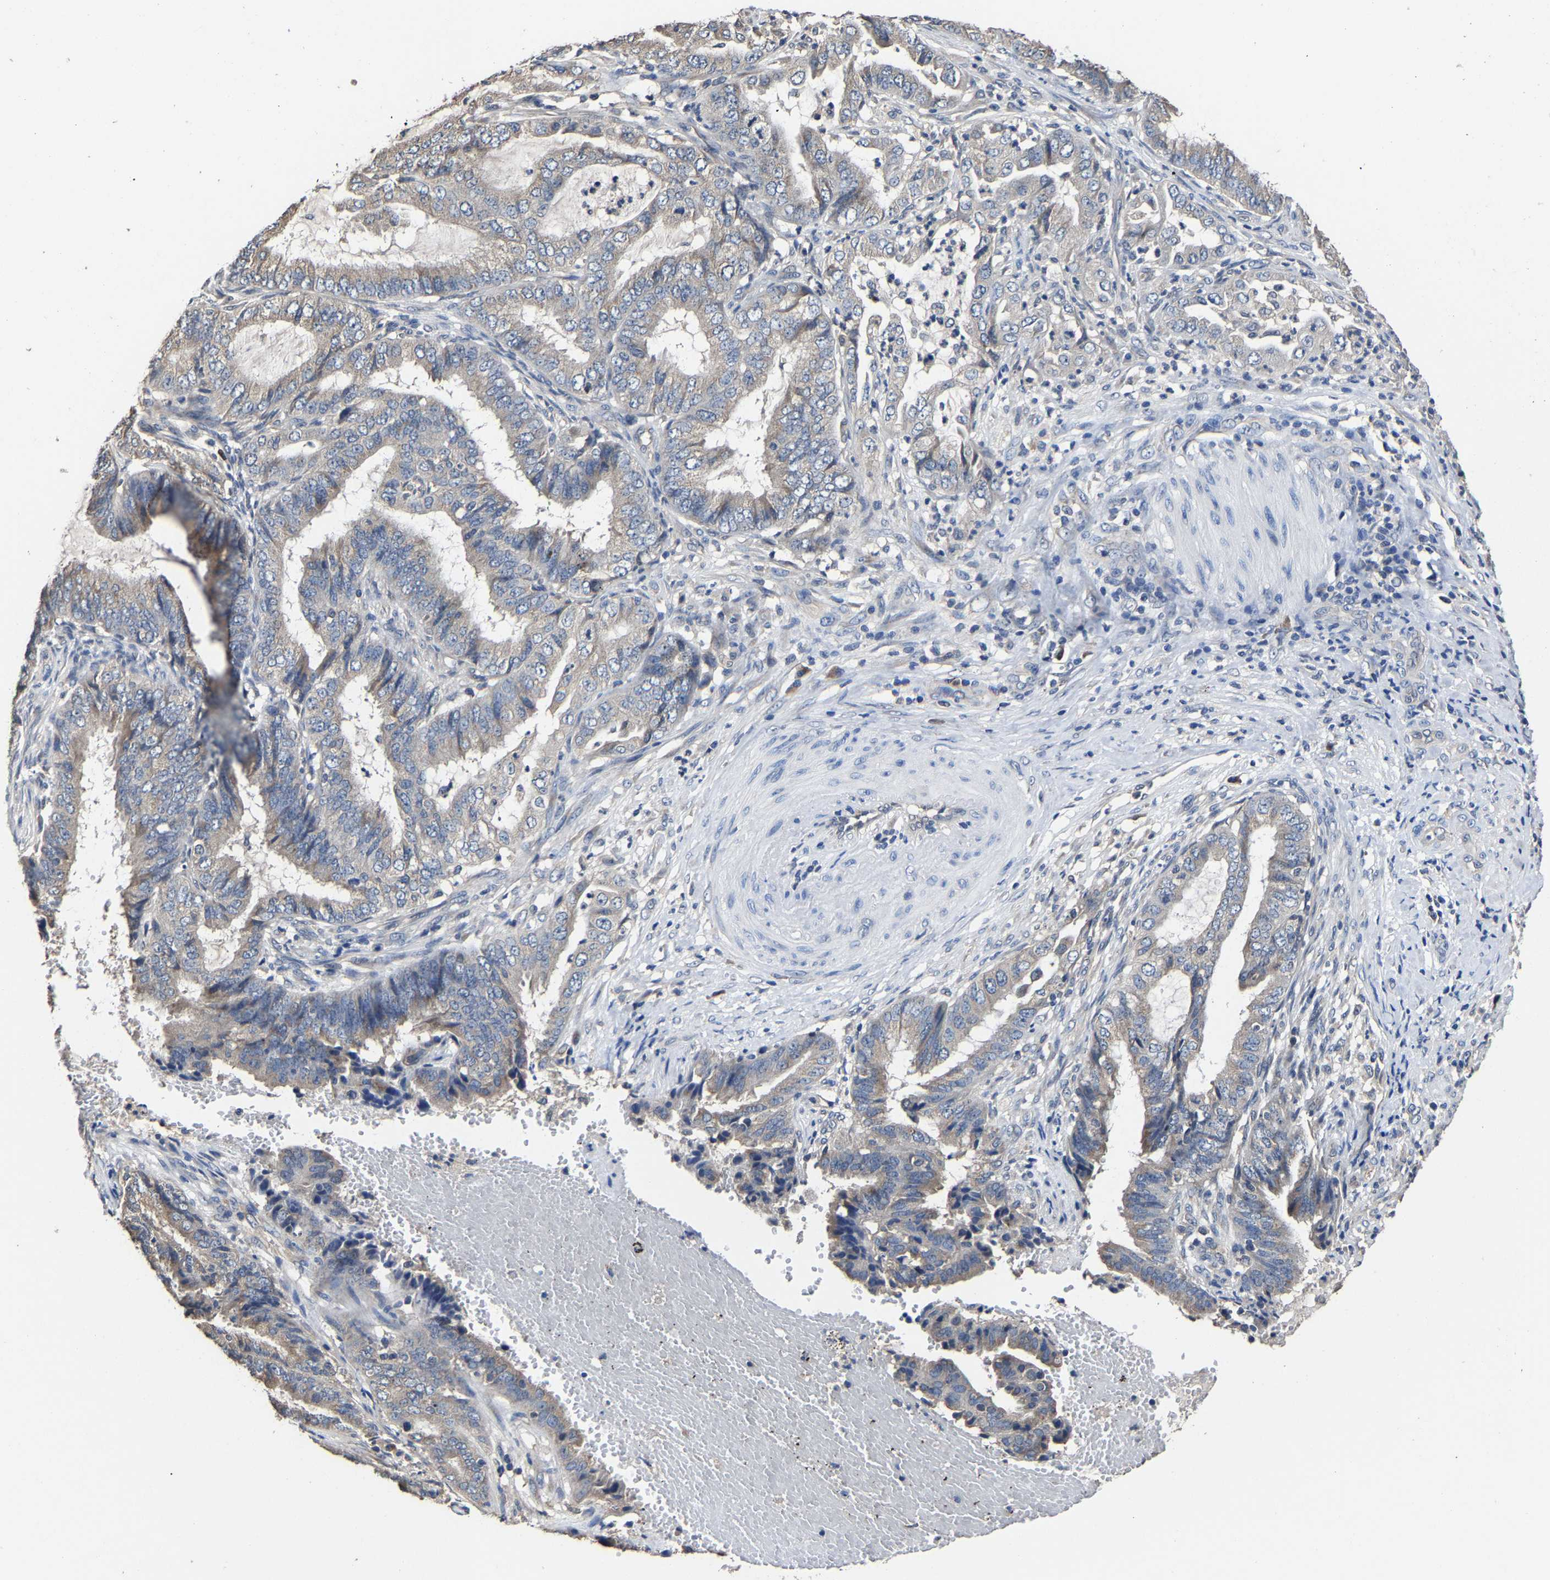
{"staining": {"intensity": "weak", "quantity": "<25%", "location": "cytoplasmic/membranous"}, "tissue": "endometrial cancer", "cell_type": "Tumor cells", "image_type": "cancer", "snomed": [{"axis": "morphology", "description": "Adenocarcinoma, NOS"}, {"axis": "topography", "description": "Endometrium"}], "caption": "An immunohistochemistry (IHC) image of endometrial cancer (adenocarcinoma) is shown. There is no staining in tumor cells of endometrial cancer (adenocarcinoma).", "gene": "EBAG9", "patient": {"sex": "female", "age": 51}}